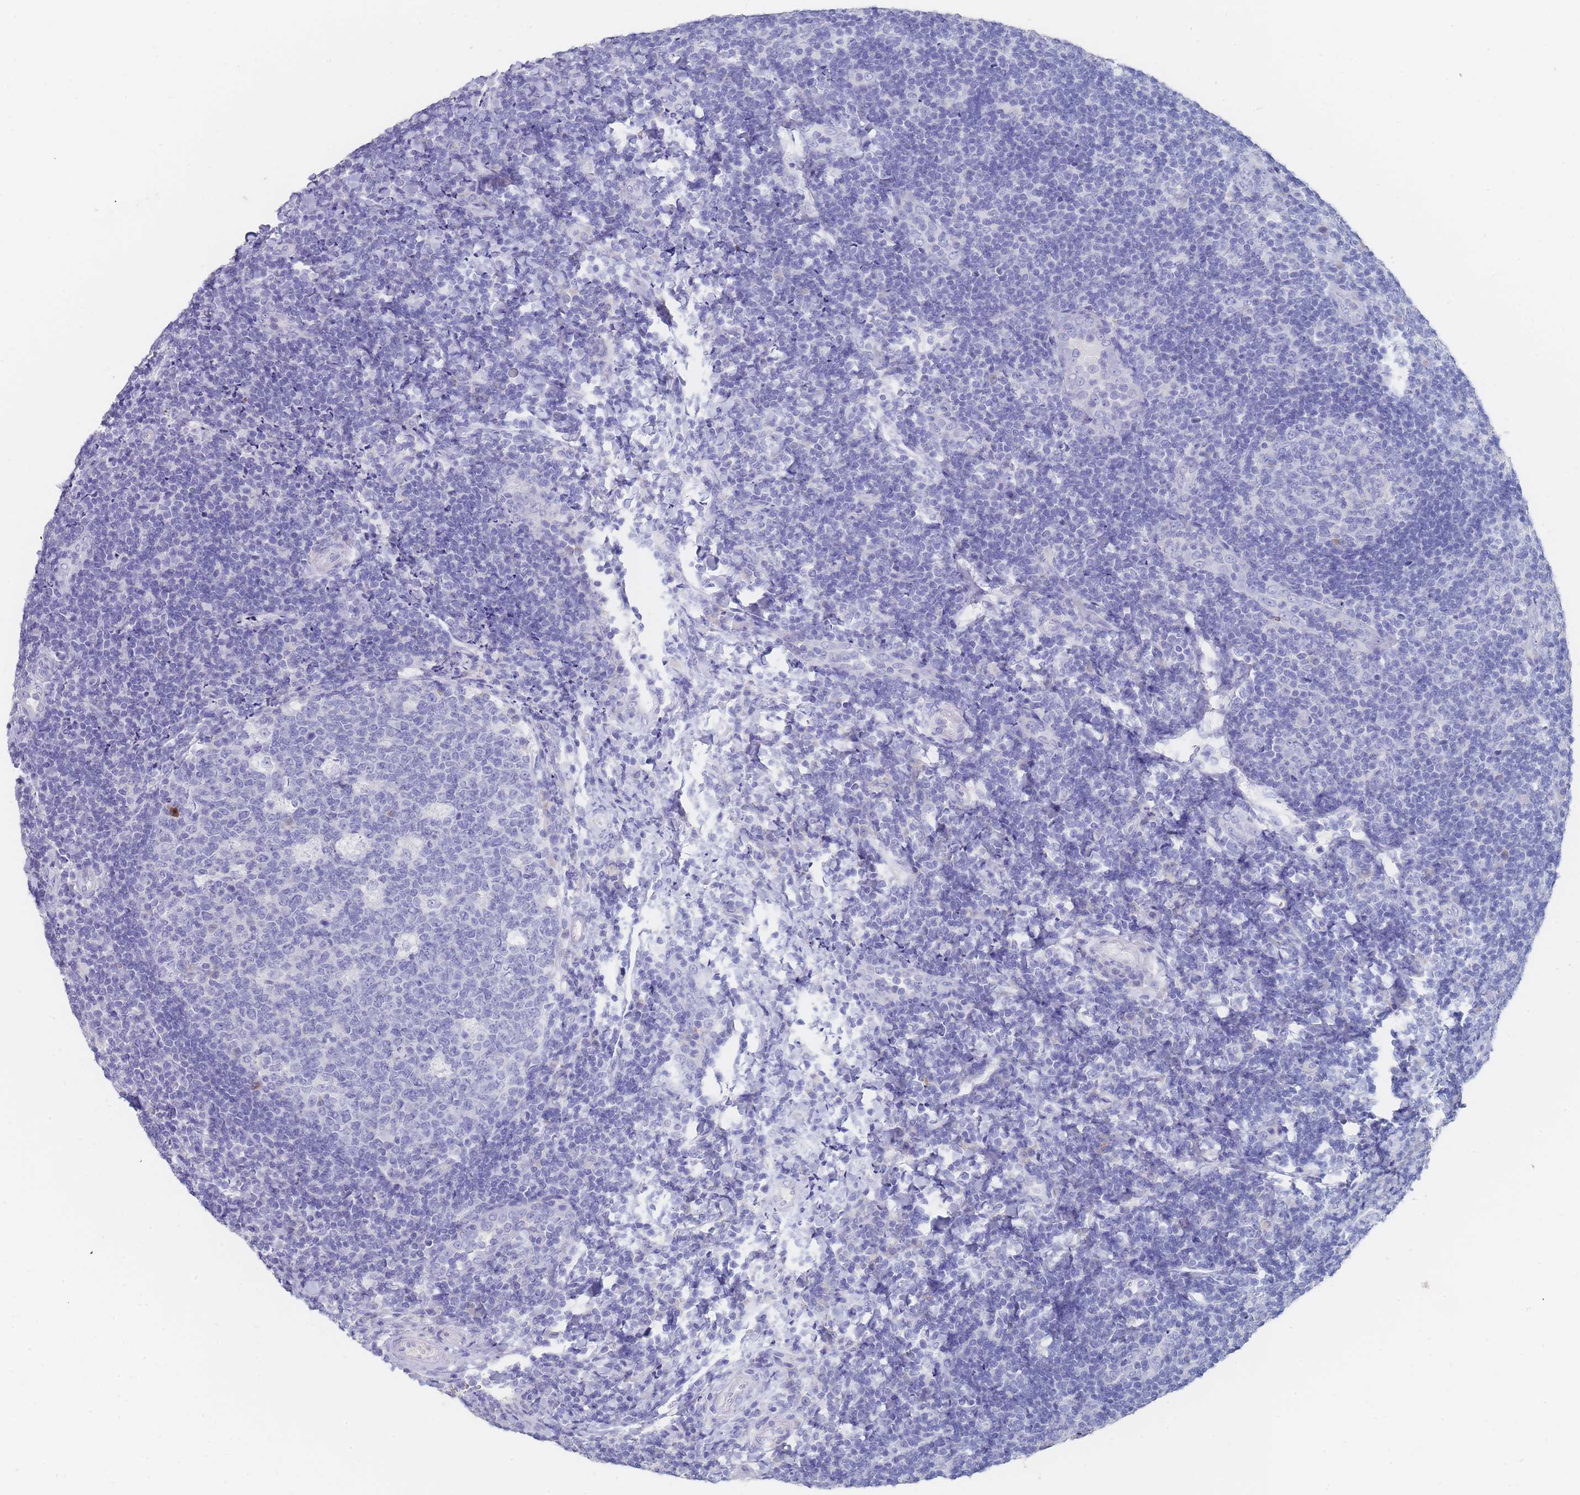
{"staining": {"intensity": "negative", "quantity": "none", "location": "none"}, "tissue": "tonsil", "cell_type": "Germinal center cells", "image_type": "normal", "snomed": [{"axis": "morphology", "description": "Normal tissue, NOS"}, {"axis": "topography", "description": "Tonsil"}], "caption": "Immunohistochemical staining of unremarkable human tonsil demonstrates no significant positivity in germinal center cells.", "gene": "SLC25A35", "patient": {"sex": "male", "age": 17}}